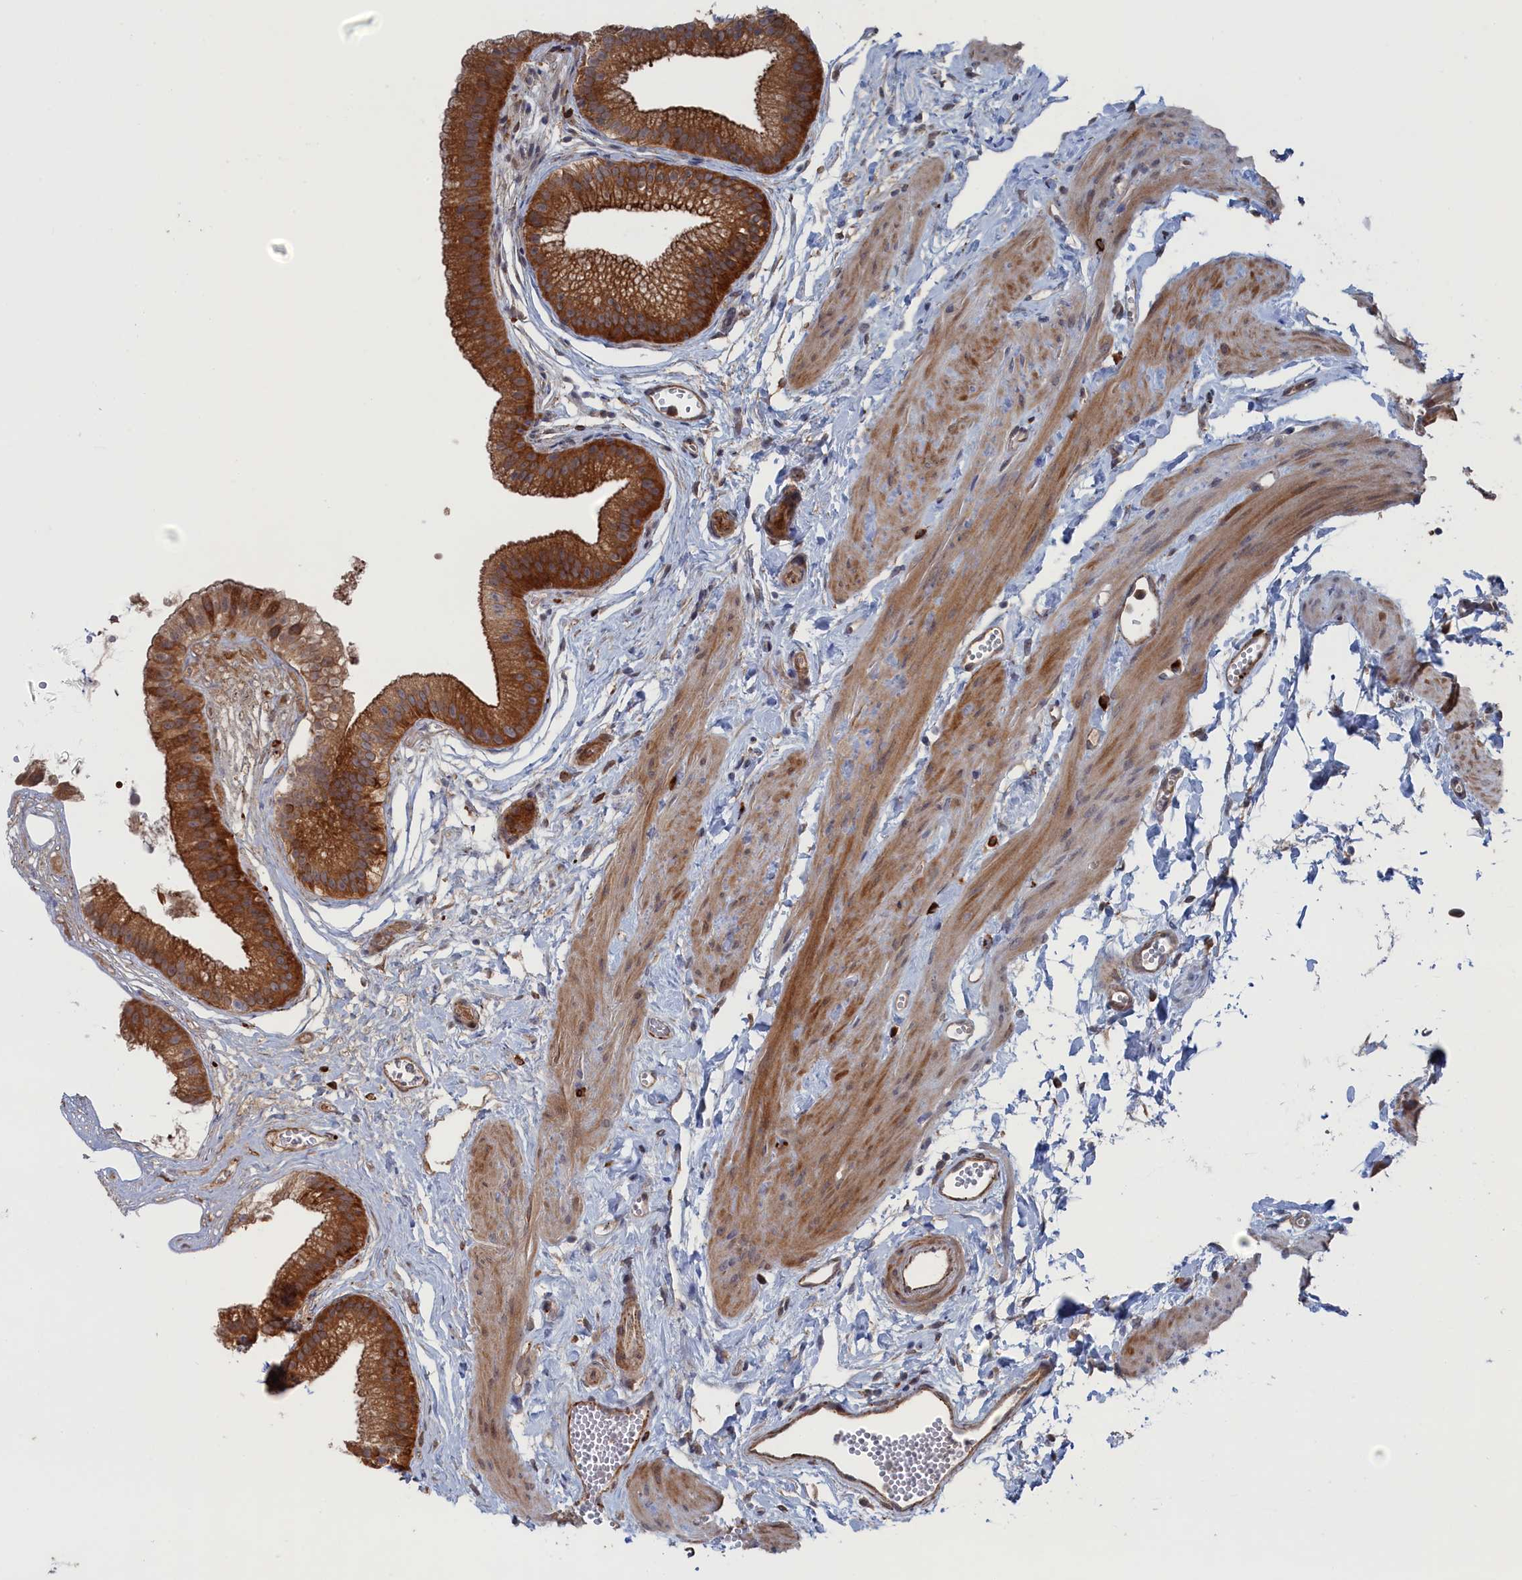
{"staining": {"intensity": "strong", "quantity": ">75%", "location": "cytoplasmic/membranous"}, "tissue": "gallbladder", "cell_type": "Glandular cells", "image_type": "normal", "snomed": [{"axis": "morphology", "description": "Normal tissue, NOS"}, {"axis": "topography", "description": "Gallbladder"}], "caption": "IHC histopathology image of unremarkable gallbladder stained for a protein (brown), which exhibits high levels of strong cytoplasmic/membranous positivity in approximately >75% of glandular cells.", "gene": "FILIP1L", "patient": {"sex": "female", "age": 54}}